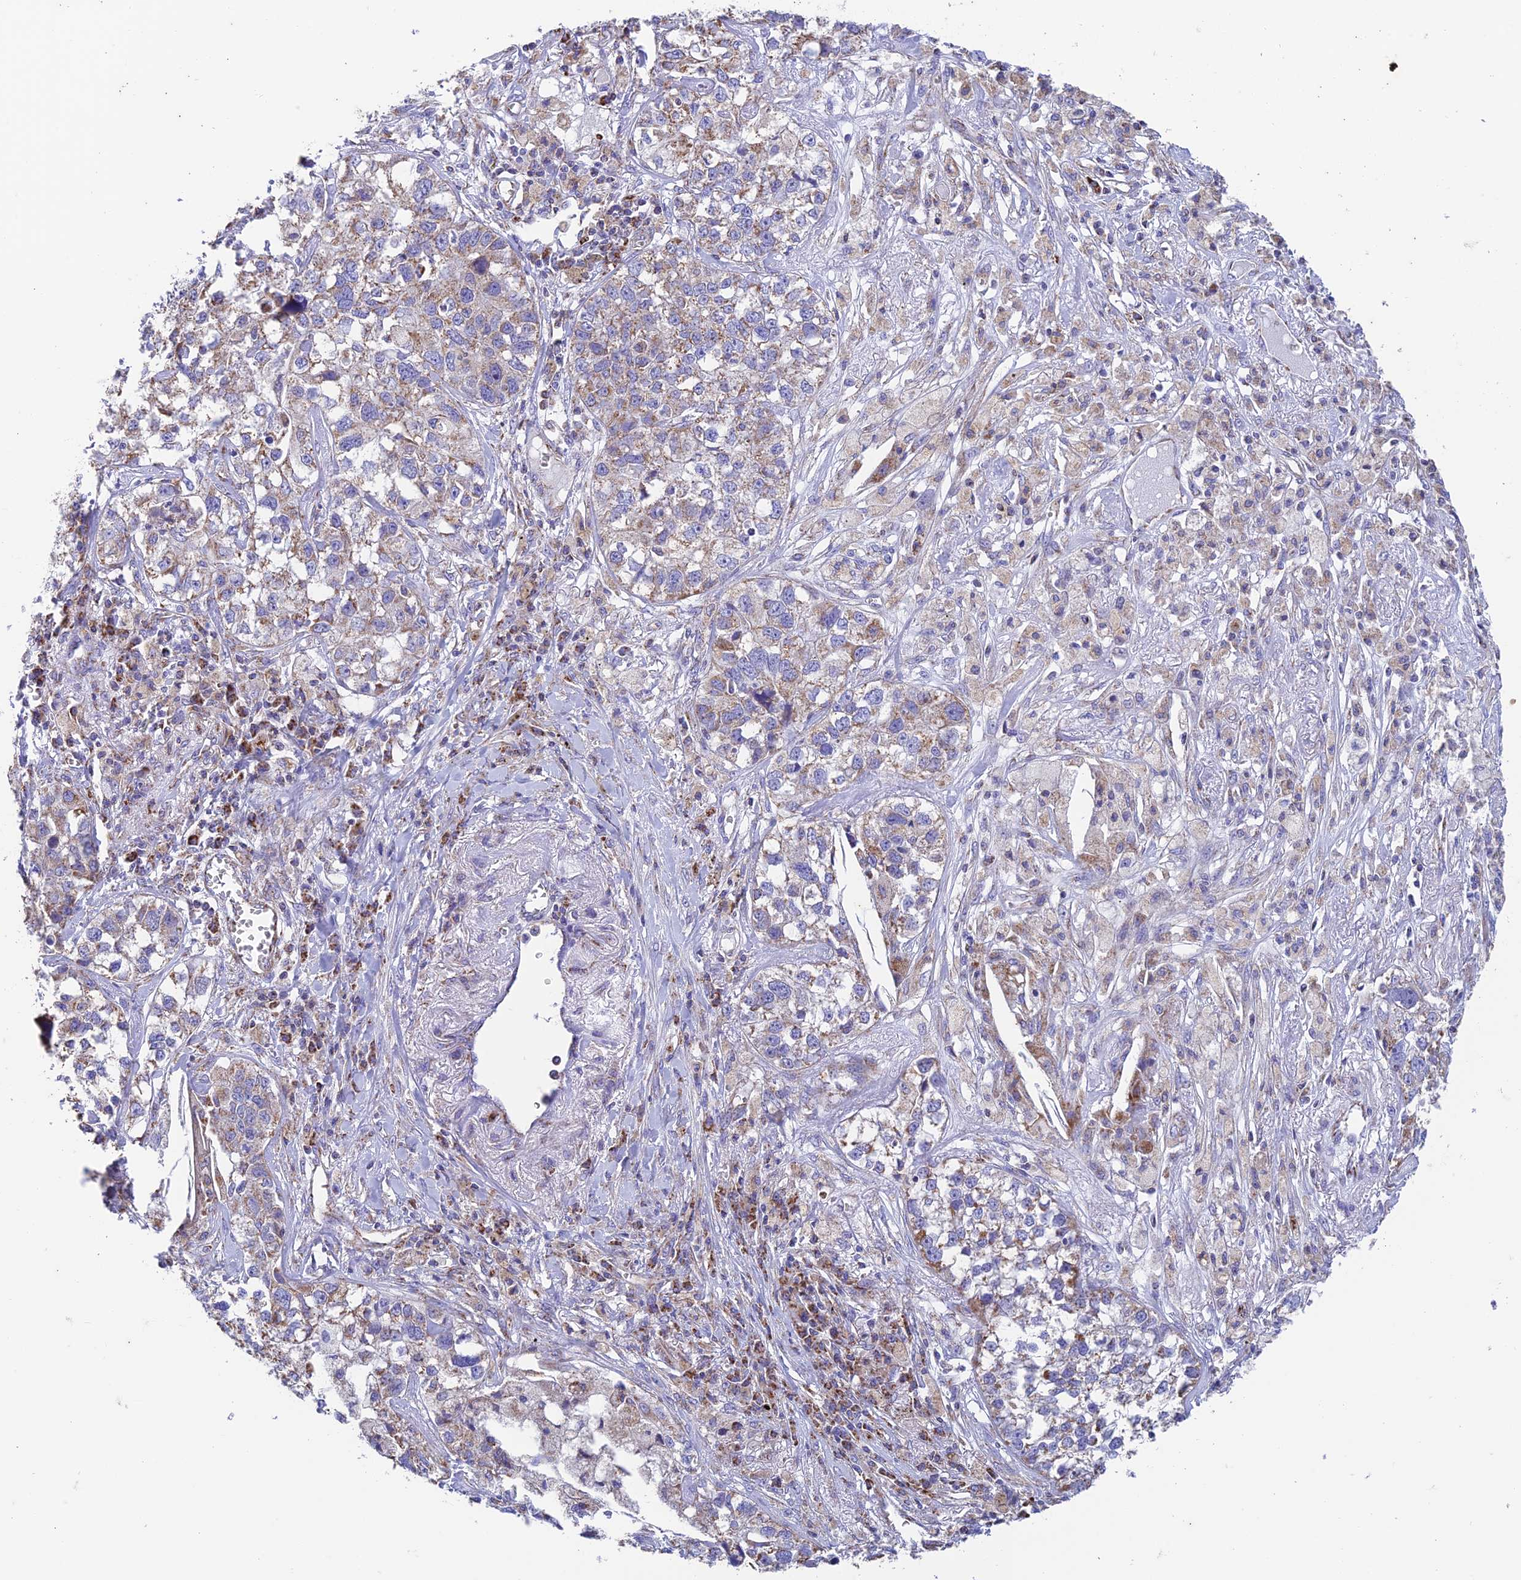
{"staining": {"intensity": "weak", "quantity": "25%-75%", "location": "cytoplasmic/membranous"}, "tissue": "lung cancer", "cell_type": "Tumor cells", "image_type": "cancer", "snomed": [{"axis": "morphology", "description": "Adenocarcinoma, NOS"}, {"axis": "topography", "description": "Lung"}], "caption": "DAB immunohistochemical staining of adenocarcinoma (lung) demonstrates weak cytoplasmic/membranous protein staining in about 25%-75% of tumor cells. (Brightfield microscopy of DAB IHC at high magnification).", "gene": "ZNF181", "patient": {"sex": "male", "age": 49}}